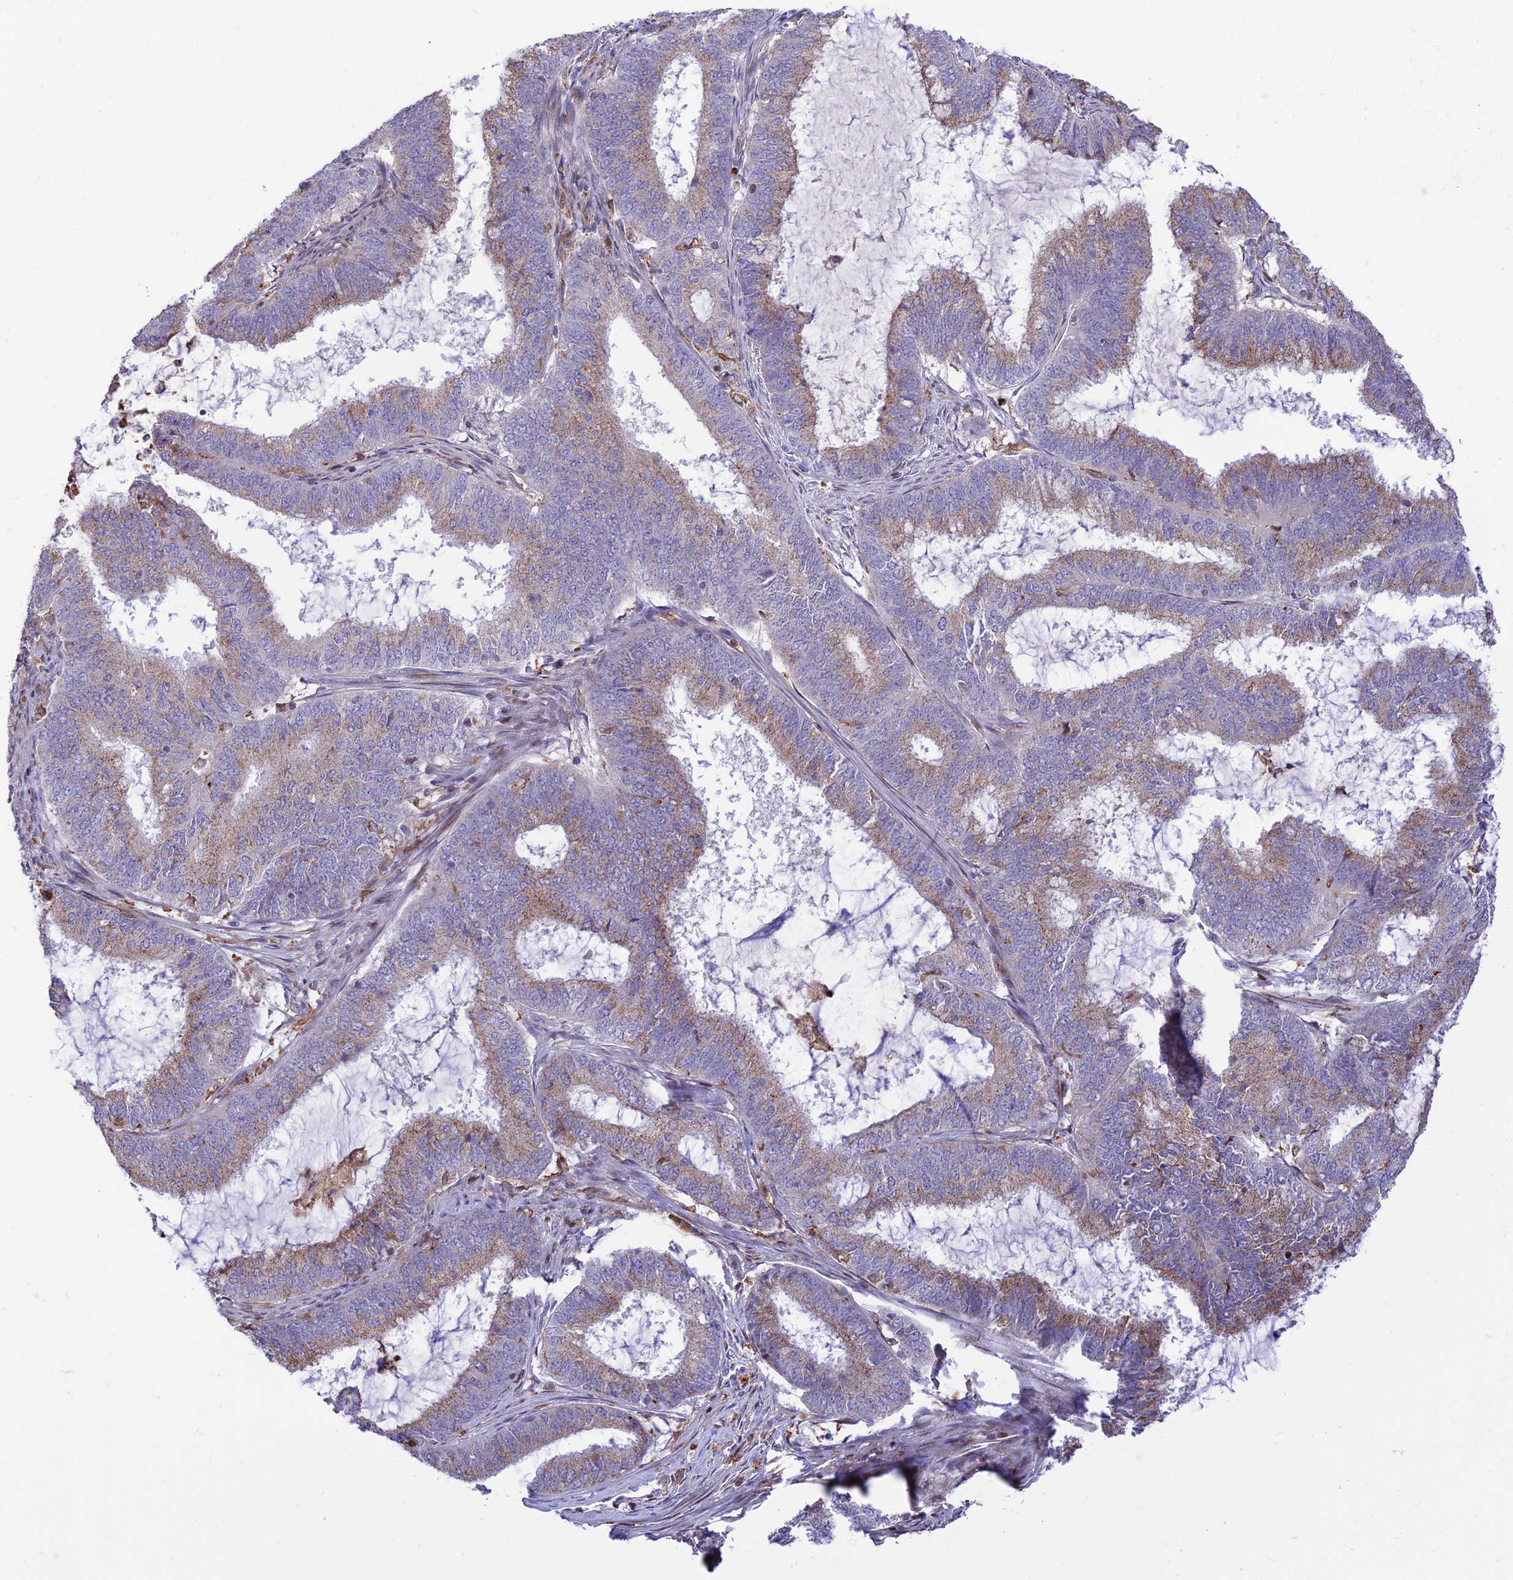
{"staining": {"intensity": "moderate", "quantity": "25%-75%", "location": "cytoplasmic/membranous"}, "tissue": "endometrial cancer", "cell_type": "Tumor cells", "image_type": "cancer", "snomed": [{"axis": "morphology", "description": "Adenocarcinoma, NOS"}, {"axis": "topography", "description": "Endometrium"}], "caption": "DAB (3,3'-diaminobenzidine) immunohistochemical staining of human endometrial cancer (adenocarcinoma) shows moderate cytoplasmic/membranous protein staining in about 25%-75% of tumor cells.", "gene": "FAM186B", "patient": {"sex": "female", "age": 51}}